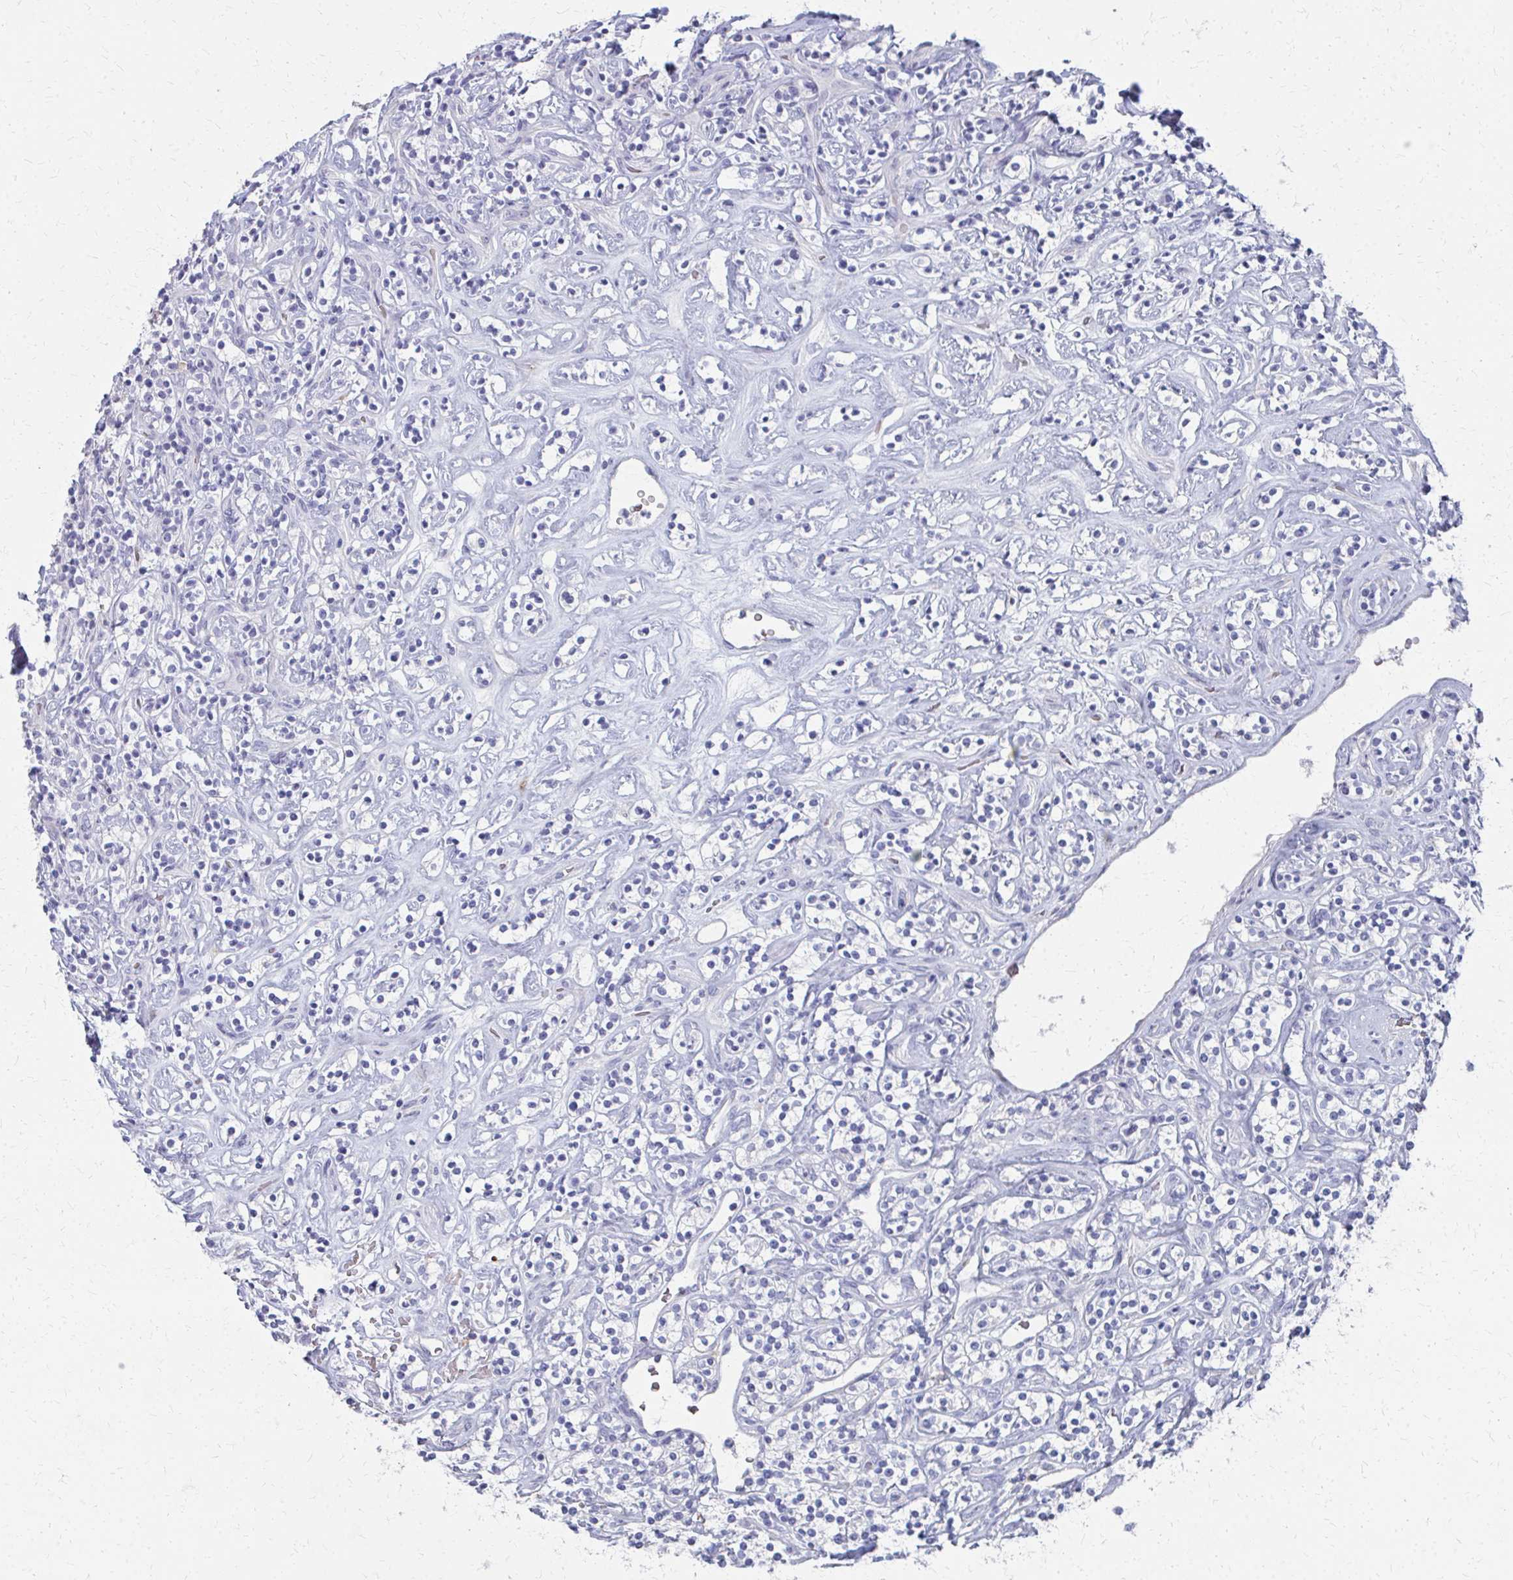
{"staining": {"intensity": "negative", "quantity": "none", "location": "none"}, "tissue": "renal cancer", "cell_type": "Tumor cells", "image_type": "cancer", "snomed": [{"axis": "morphology", "description": "Adenocarcinoma, NOS"}, {"axis": "topography", "description": "Kidney"}], "caption": "Immunohistochemistry image of renal cancer (adenocarcinoma) stained for a protein (brown), which displays no expression in tumor cells.", "gene": "MS4A2", "patient": {"sex": "male", "age": 77}}